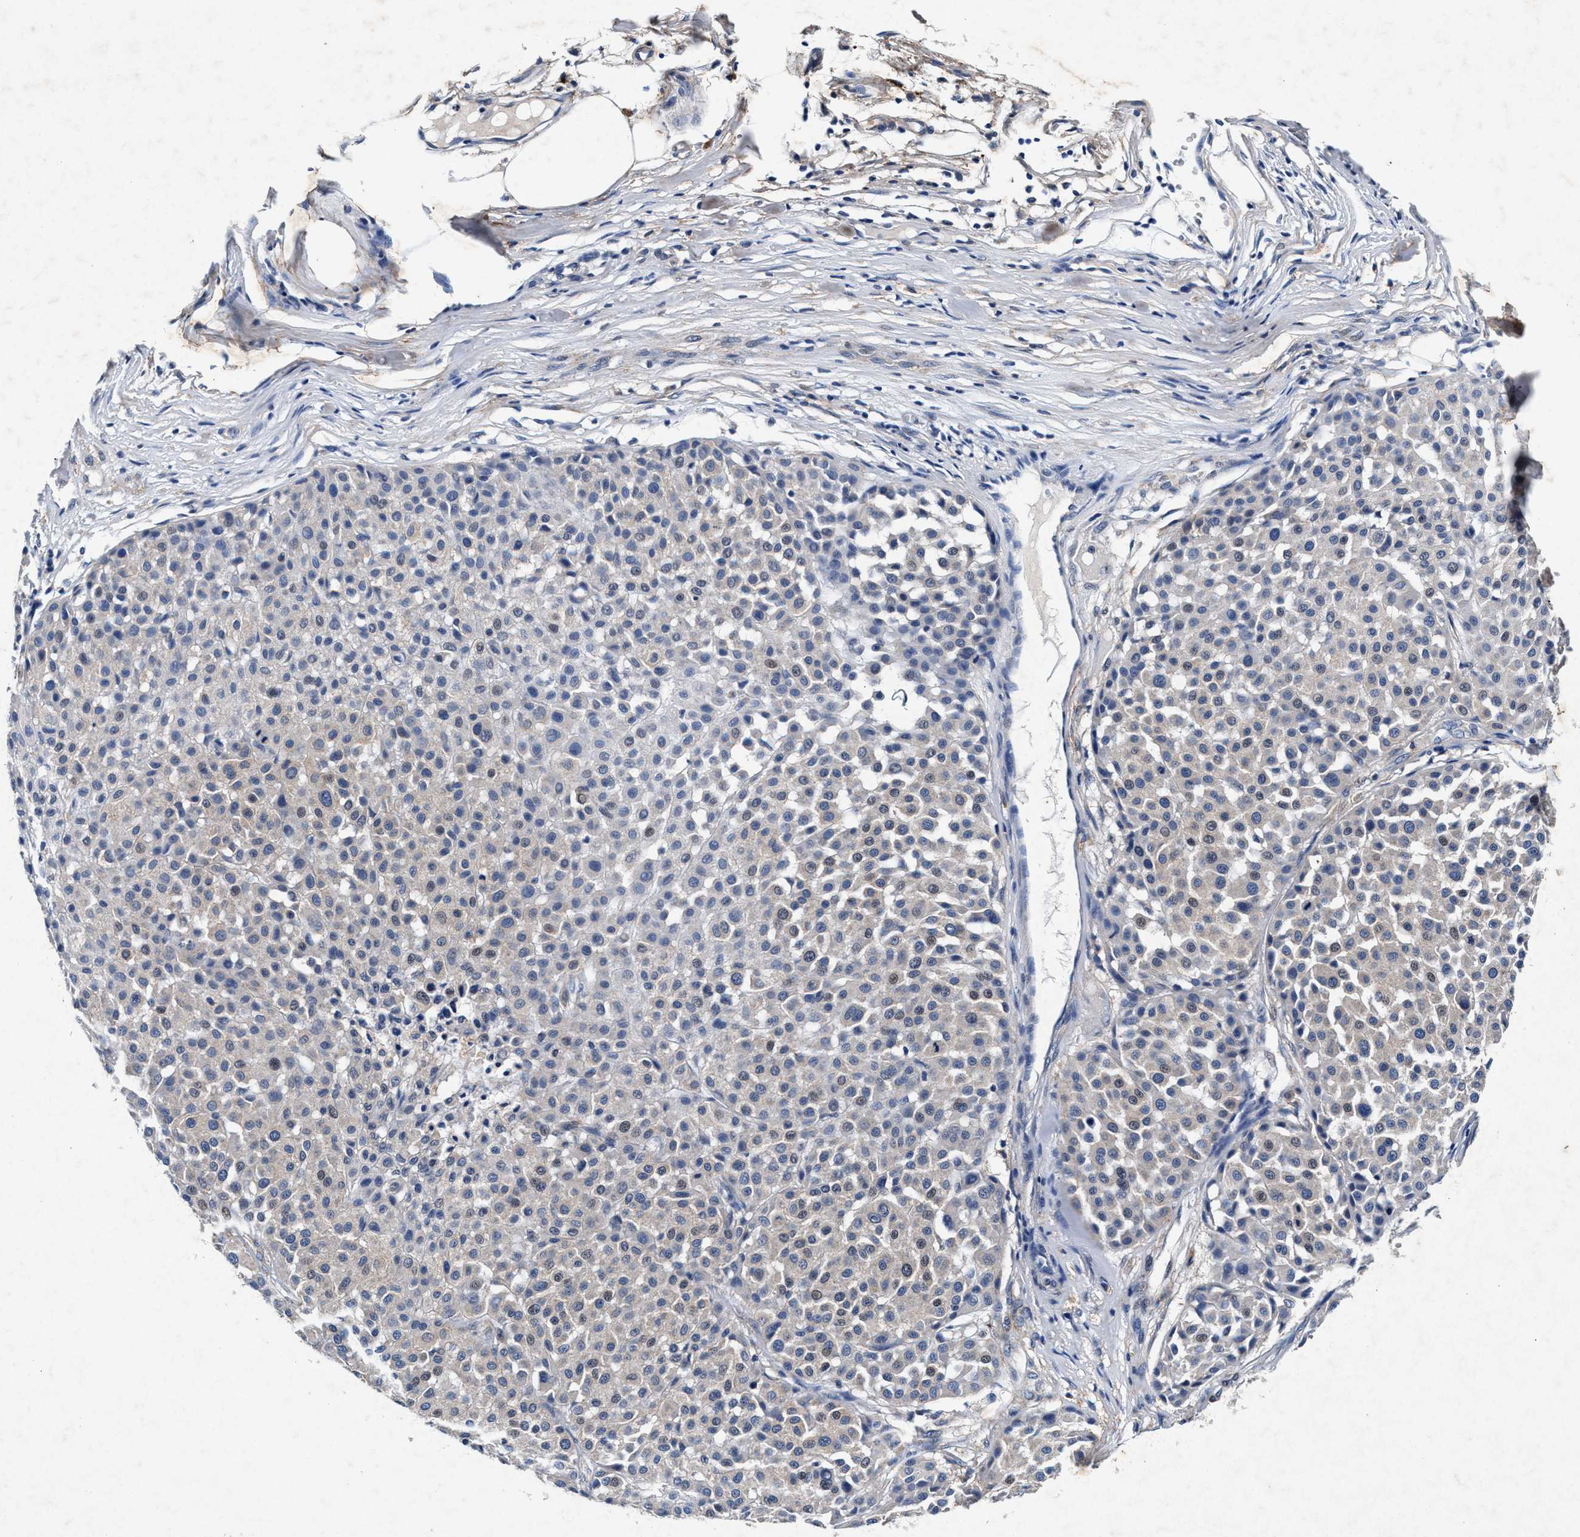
{"staining": {"intensity": "negative", "quantity": "none", "location": "none"}, "tissue": "melanoma", "cell_type": "Tumor cells", "image_type": "cancer", "snomed": [{"axis": "morphology", "description": "Malignant melanoma, Metastatic site"}, {"axis": "topography", "description": "Soft tissue"}], "caption": "There is no significant expression in tumor cells of melanoma. (DAB (3,3'-diaminobenzidine) IHC visualized using brightfield microscopy, high magnification).", "gene": "SLC8A1", "patient": {"sex": "male", "age": 41}}